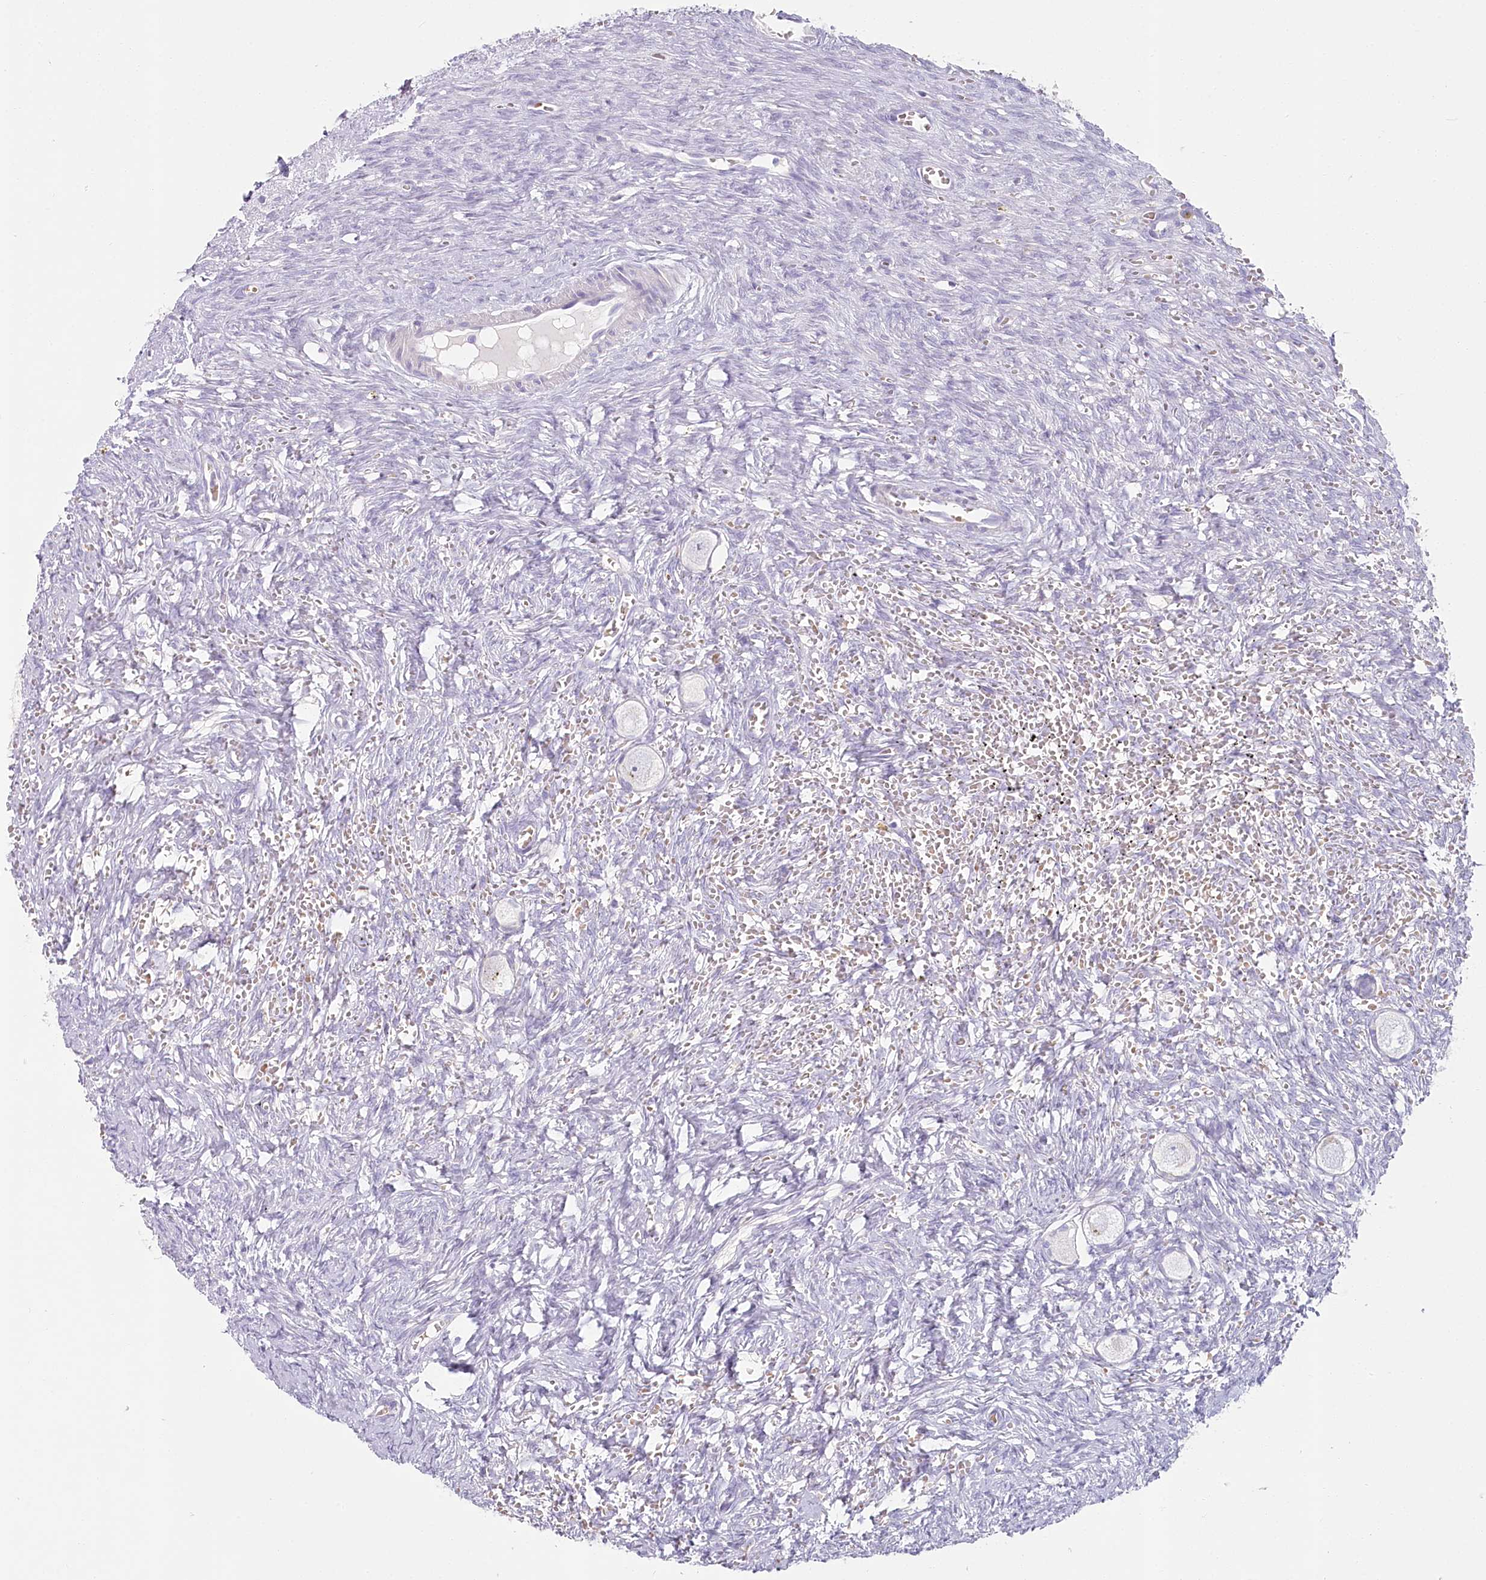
{"staining": {"intensity": "negative", "quantity": "none", "location": "none"}, "tissue": "ovary", "cell_type": "Follicle cells", "image_type": "normal", "snomed": [{"axis": "morphology", "description": "Normal tissue, NOS"}, {"axis": "topography", "description": "Ovary"}], "caption": "Immunohistochemistry (IHC) histopathology image of normal ovary: ovary stained with DAB exhibits no significant protein staining in follicle cells. The staining is performed using DAB brown chromogen with nuclei counter-stained in using hematoxylin.", "gene": "IFIT5", "patient": {"sex": "female", "age": 27}}